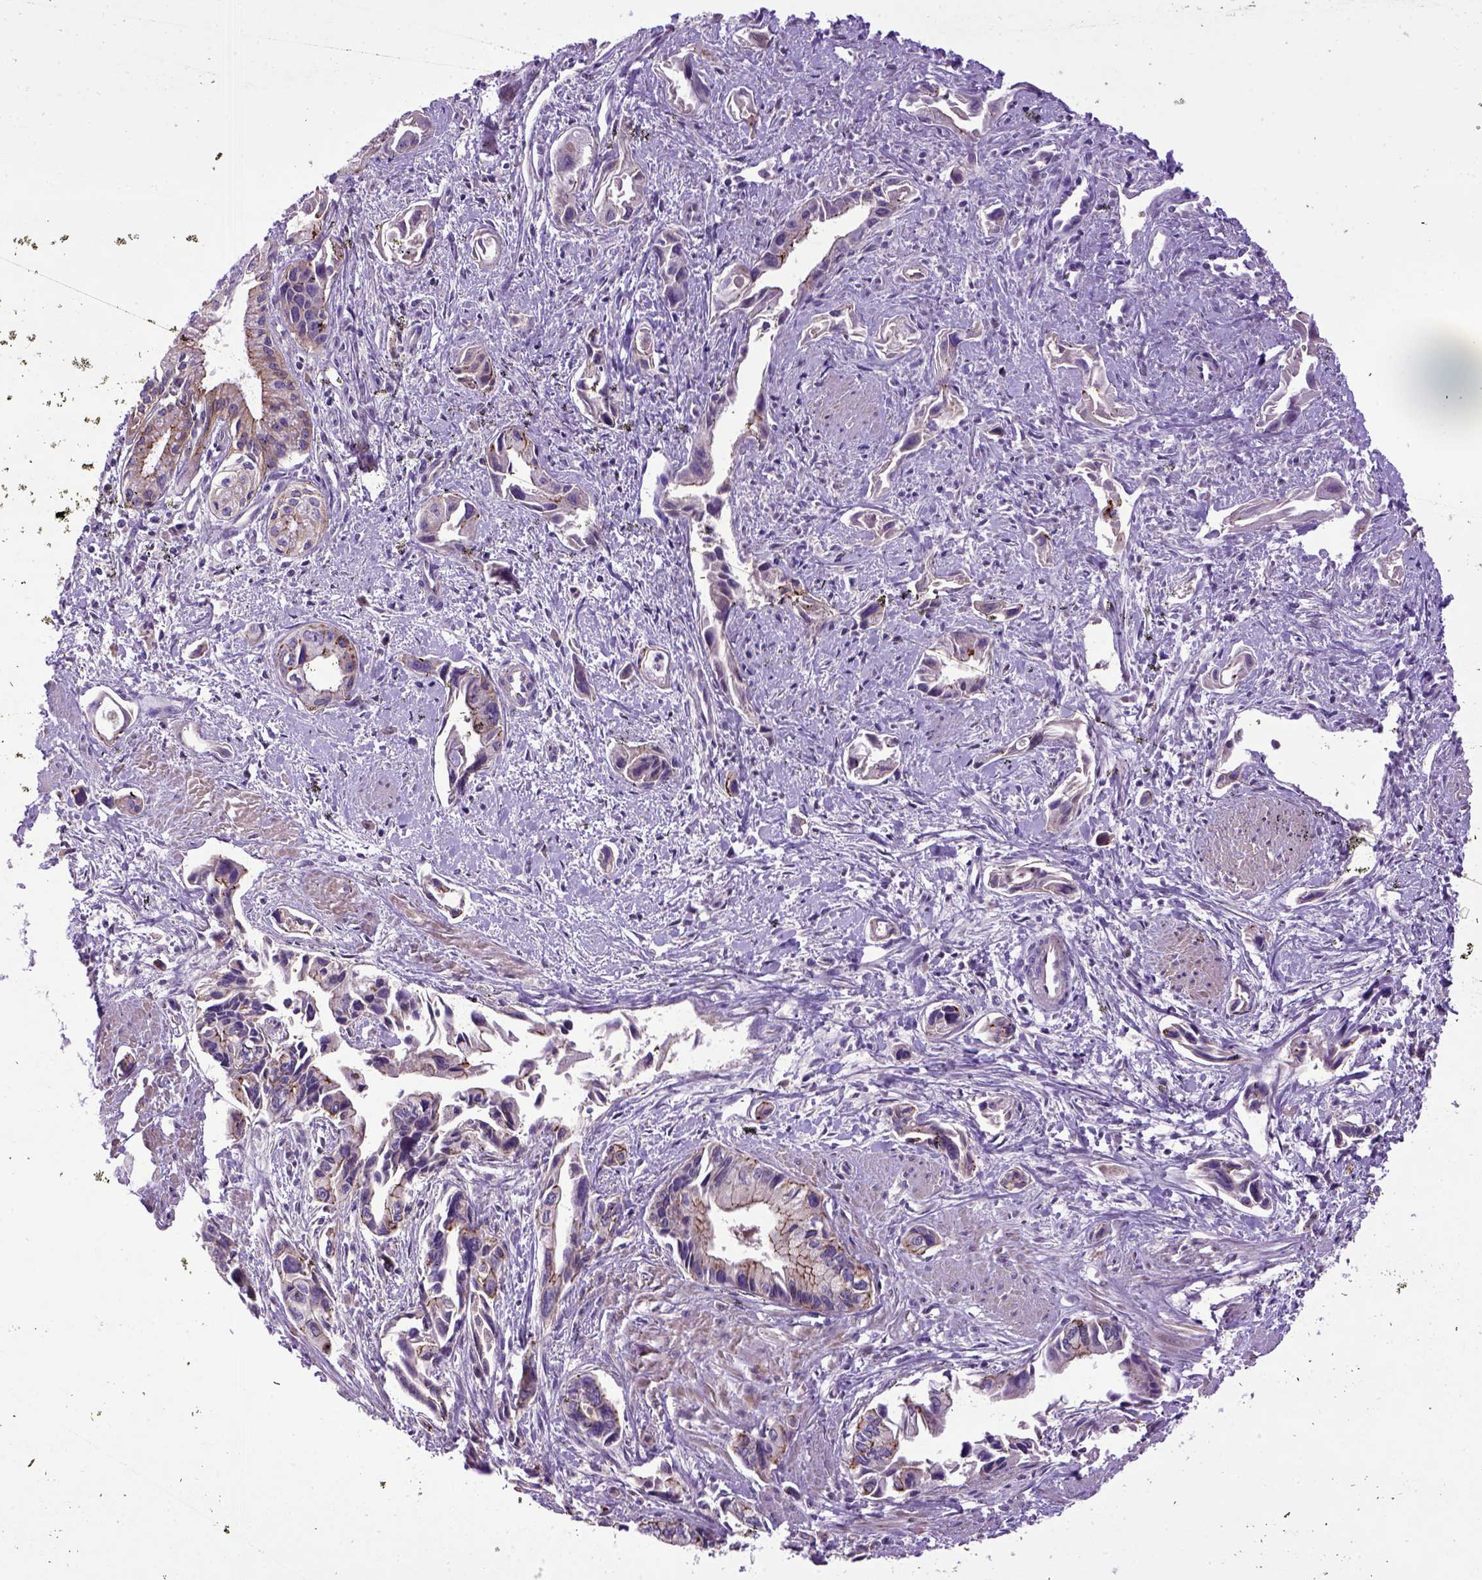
{"staining": {"intensity": "moderate", "quantity": "25%-75%", "location": "cytoplasmic/membranous"}, "tissue": "pancreatic cancer", "cell_type": "Tumor cells", "image_type": "cancer", "snomed": [{"axis": "morphology", "description": "Adenocarcinoma, NOS"}, {"axis": "topography", "description": "Pancreas"}], "caption": "Immunohistochemical staining of pancreatic cancer displays moderate cytoplasmic/membranous protein expression in about 25%-75% of tumor cells.", "gene": "CDH1", "patient": {"sex": "female", "age": 61}}